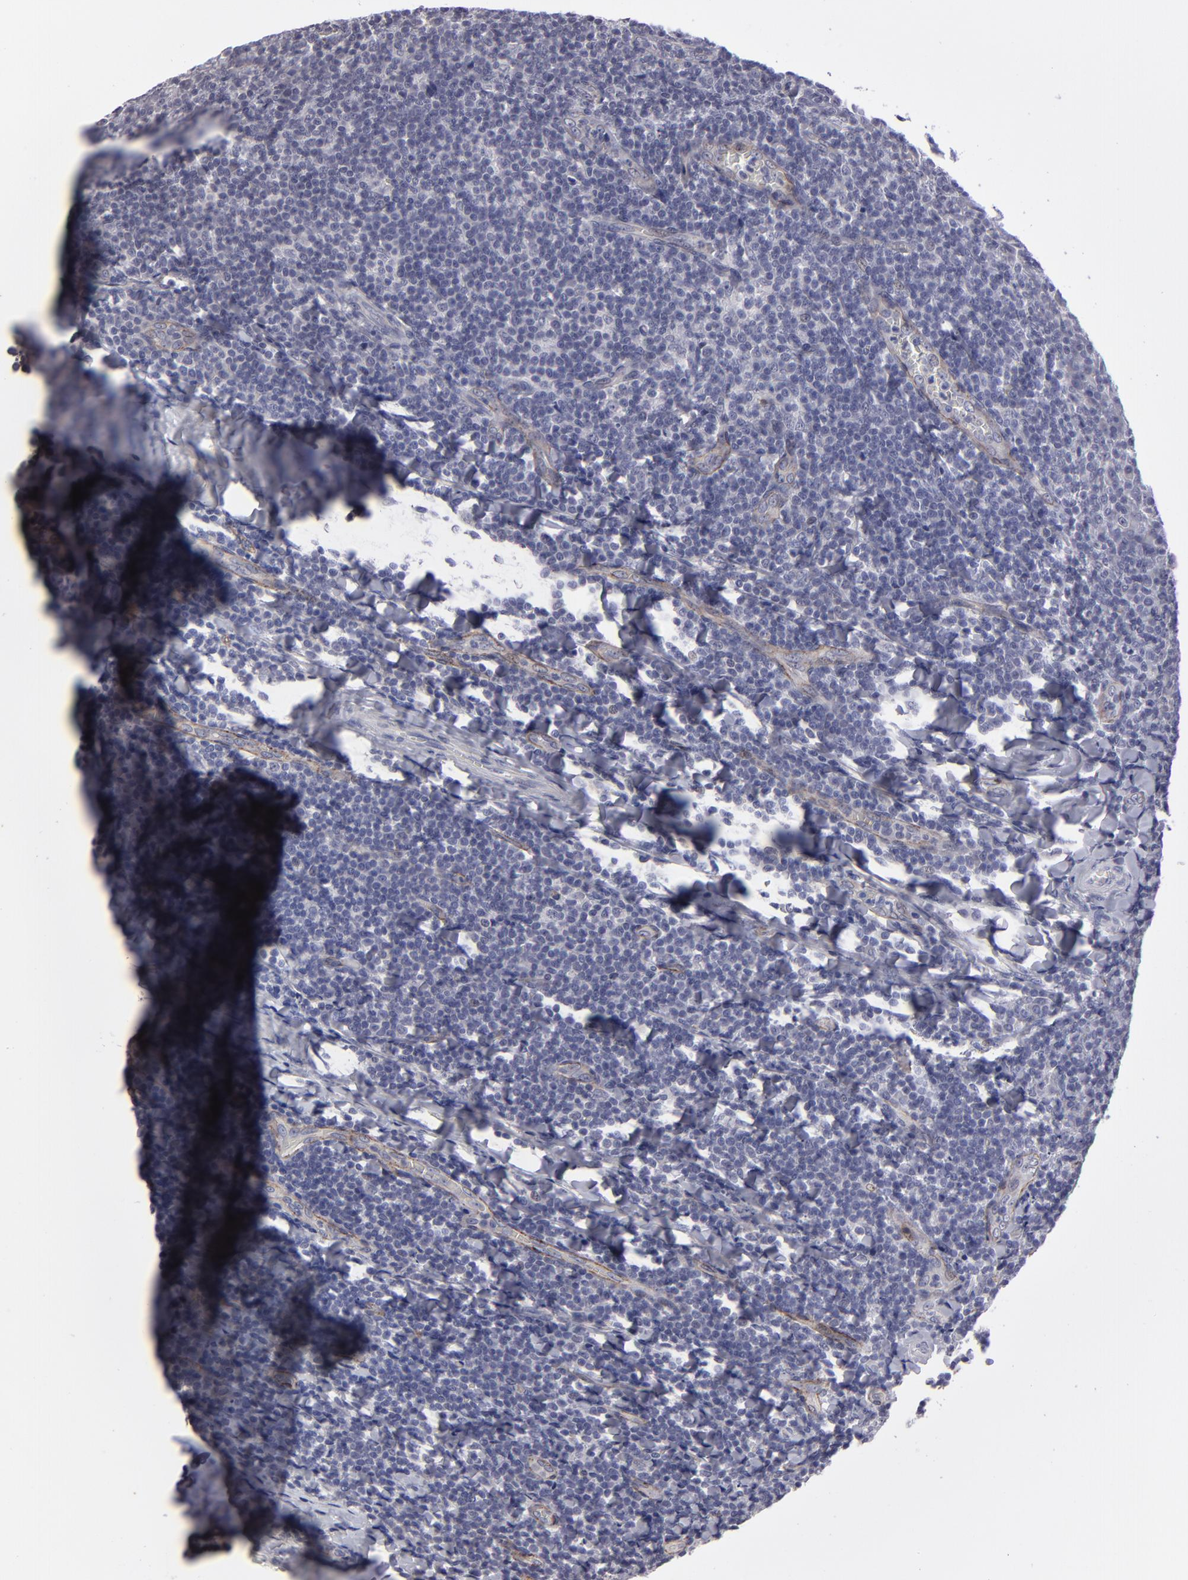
{"staining": {"intensity": "negative", "quantity": "none", "location": "none"}, "tissue": "tonsil", "cell_type": "Germinal center cells", "image_type": "normal", "snomed": [{"axis": "morphology", "description": "Normal tissue, NOS"}, {"axis": "topography", "description": "Tonsil"}], "caption": "Tonsil stained for a protein using immunohistochemistry (IHC) displays no expression germinal center cells.", "gene": "ZNF175", "patient": {"sex": "male", "age": 31}}